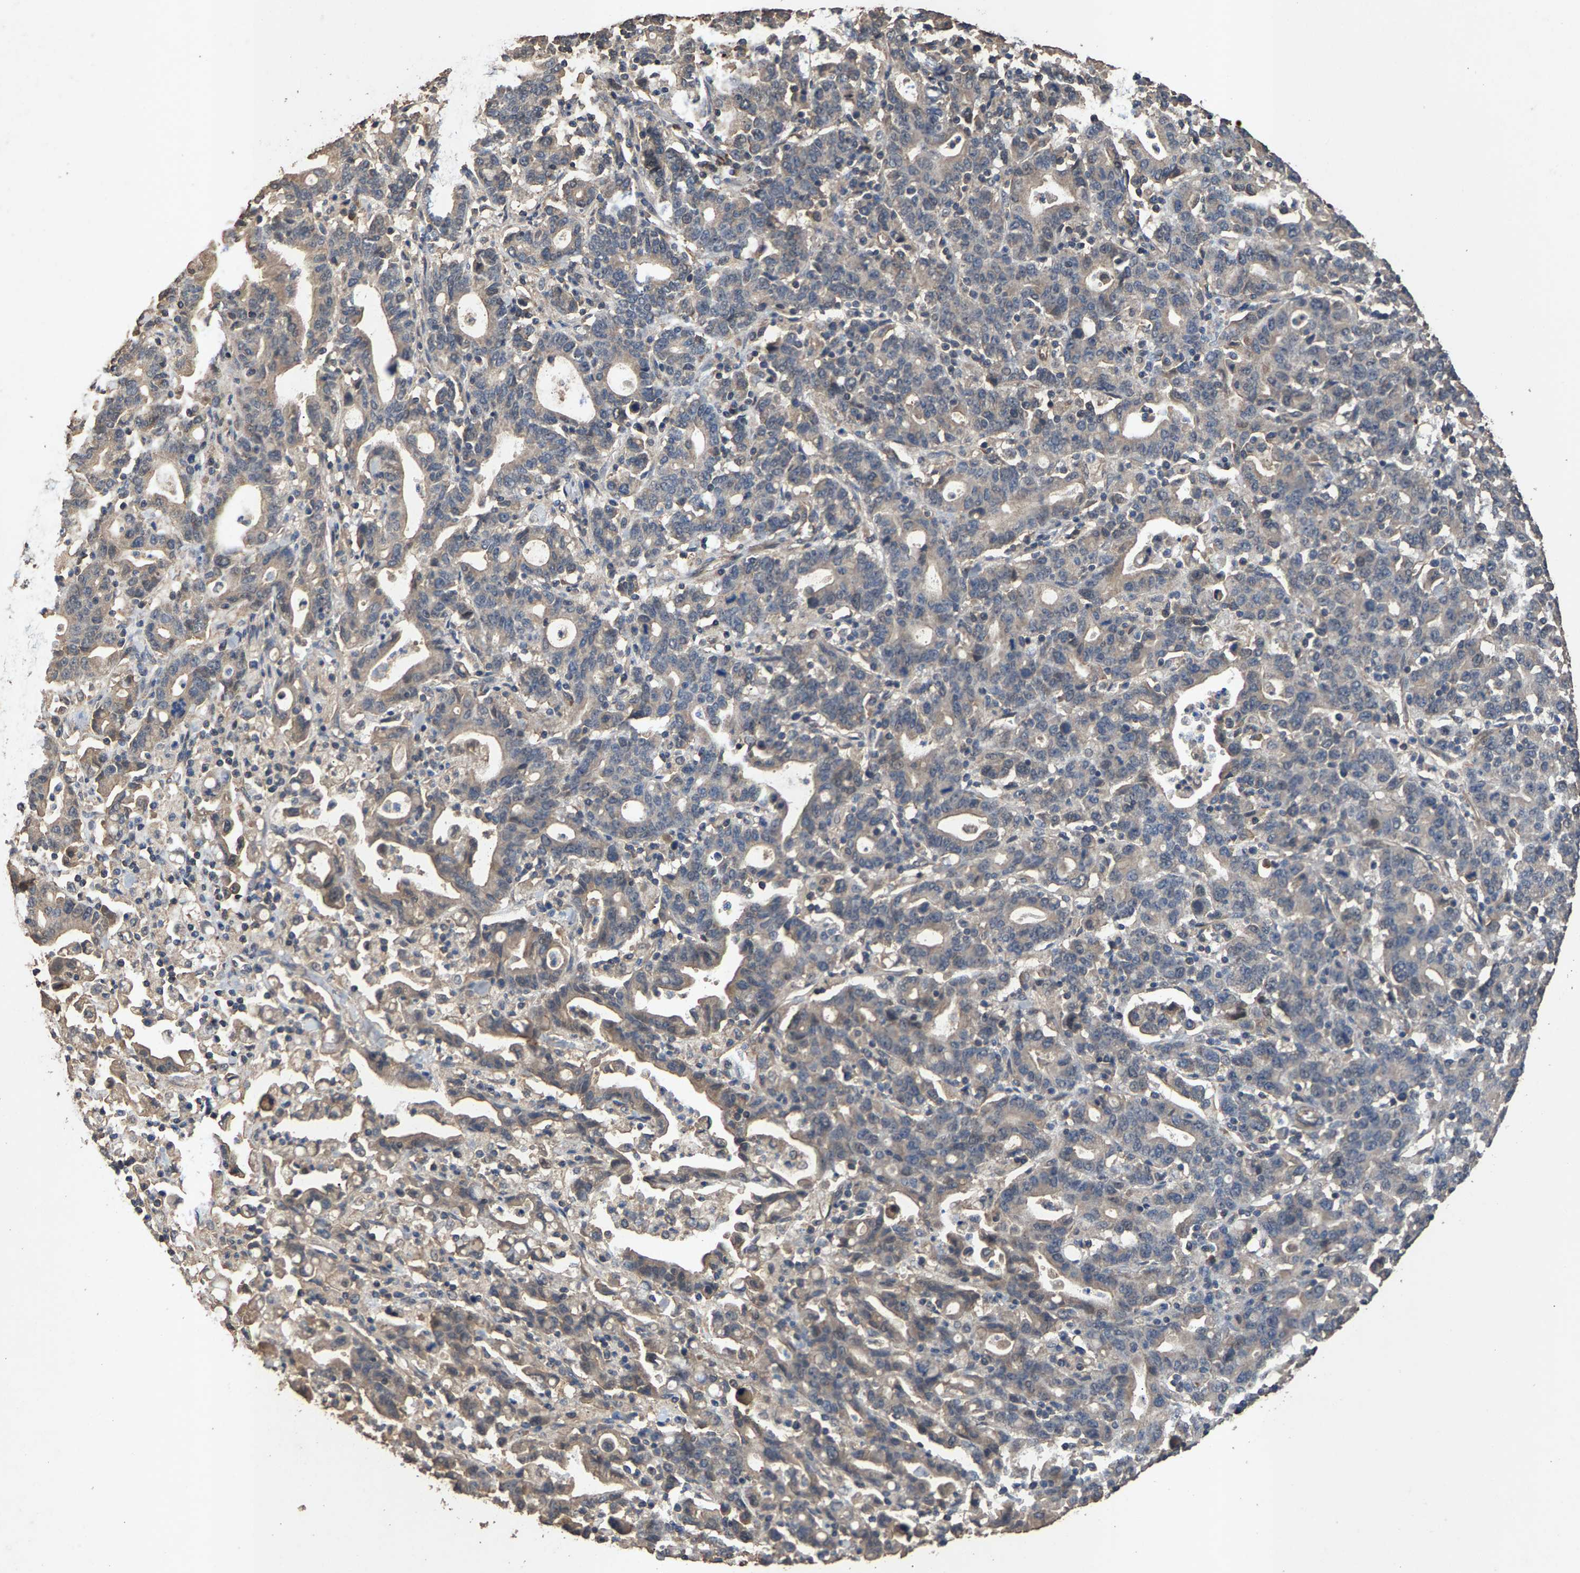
{"staining": {"intensity": "weak", "quantity": "<25%", "location": "cytoplasmic/membranous"}, "tissue": "stomach cancer", "cell_type": "Tumor cells", "image_type": "cancer", "snomed": [{"axis": "morphology", "description": "Adenocarcinoma, NOS"}, {"axis": "topography", "description": "Stomach, upper"}], "caption": "Histopathology image shows no protein expression in tumor cells of stomach adenocarcinoma tissue. (Immunohistochemistry, brightfield microscopy, high magnification).", "gene": "HTRA3", "patient": {"sex": "male", "age": 69}}